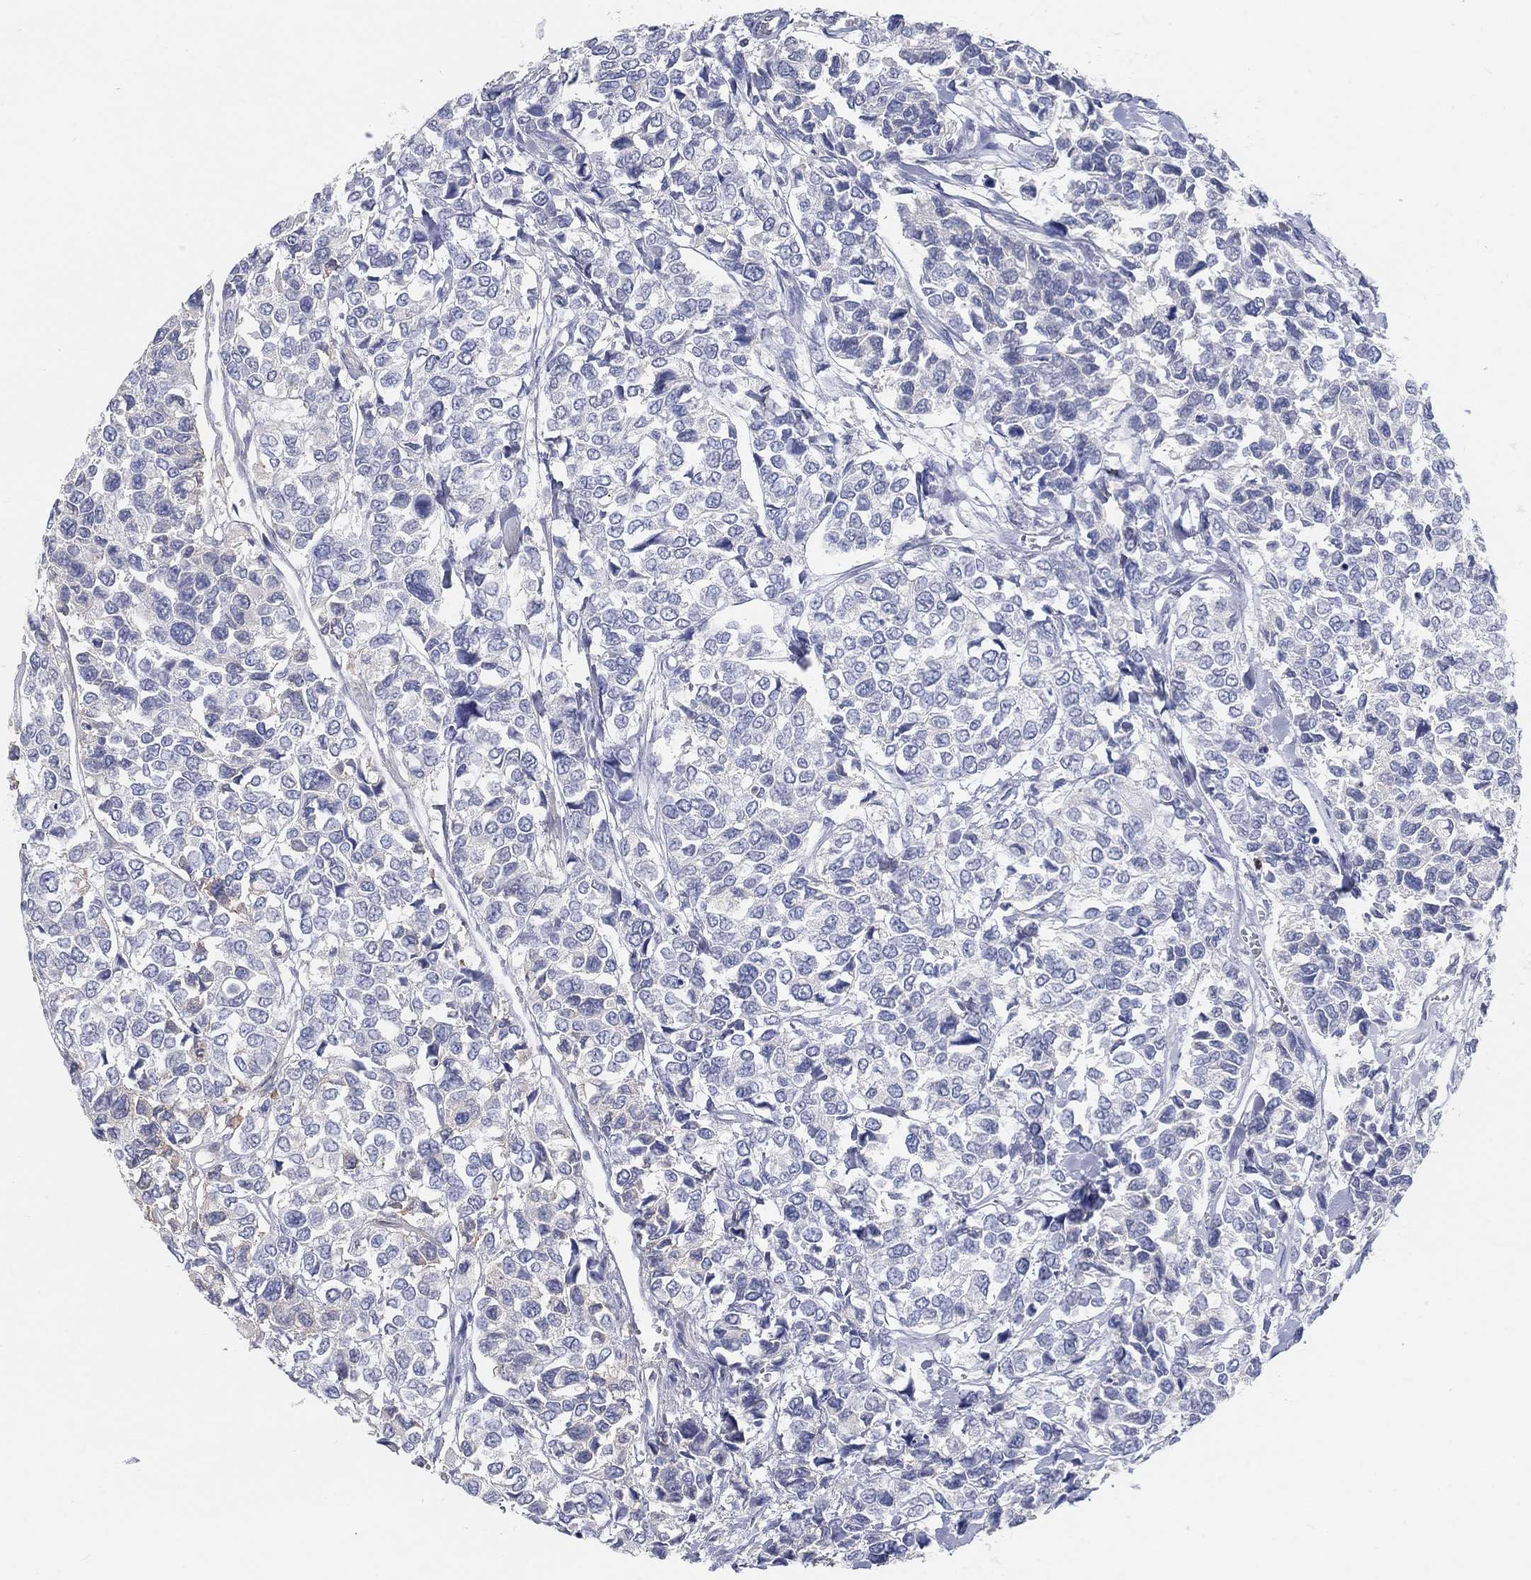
{"staining": {"intensity": "negative", "quantity": "none", "location": "none"}, "tissue": "urothelial cancer", "cell_type": "Tumor cells", "image_type": "cancer", "snomed": [{"axis": "morphology", "description": "Urothelial carcinoma, High grade"}, {"axis": "topography", "description": "Urinary bladder"}], "caption": "Tumor cells are negative for brown protein staining in urothelial cancer.", "gene": "FGF2", "patient": {"sex": "male", "age": 77}}